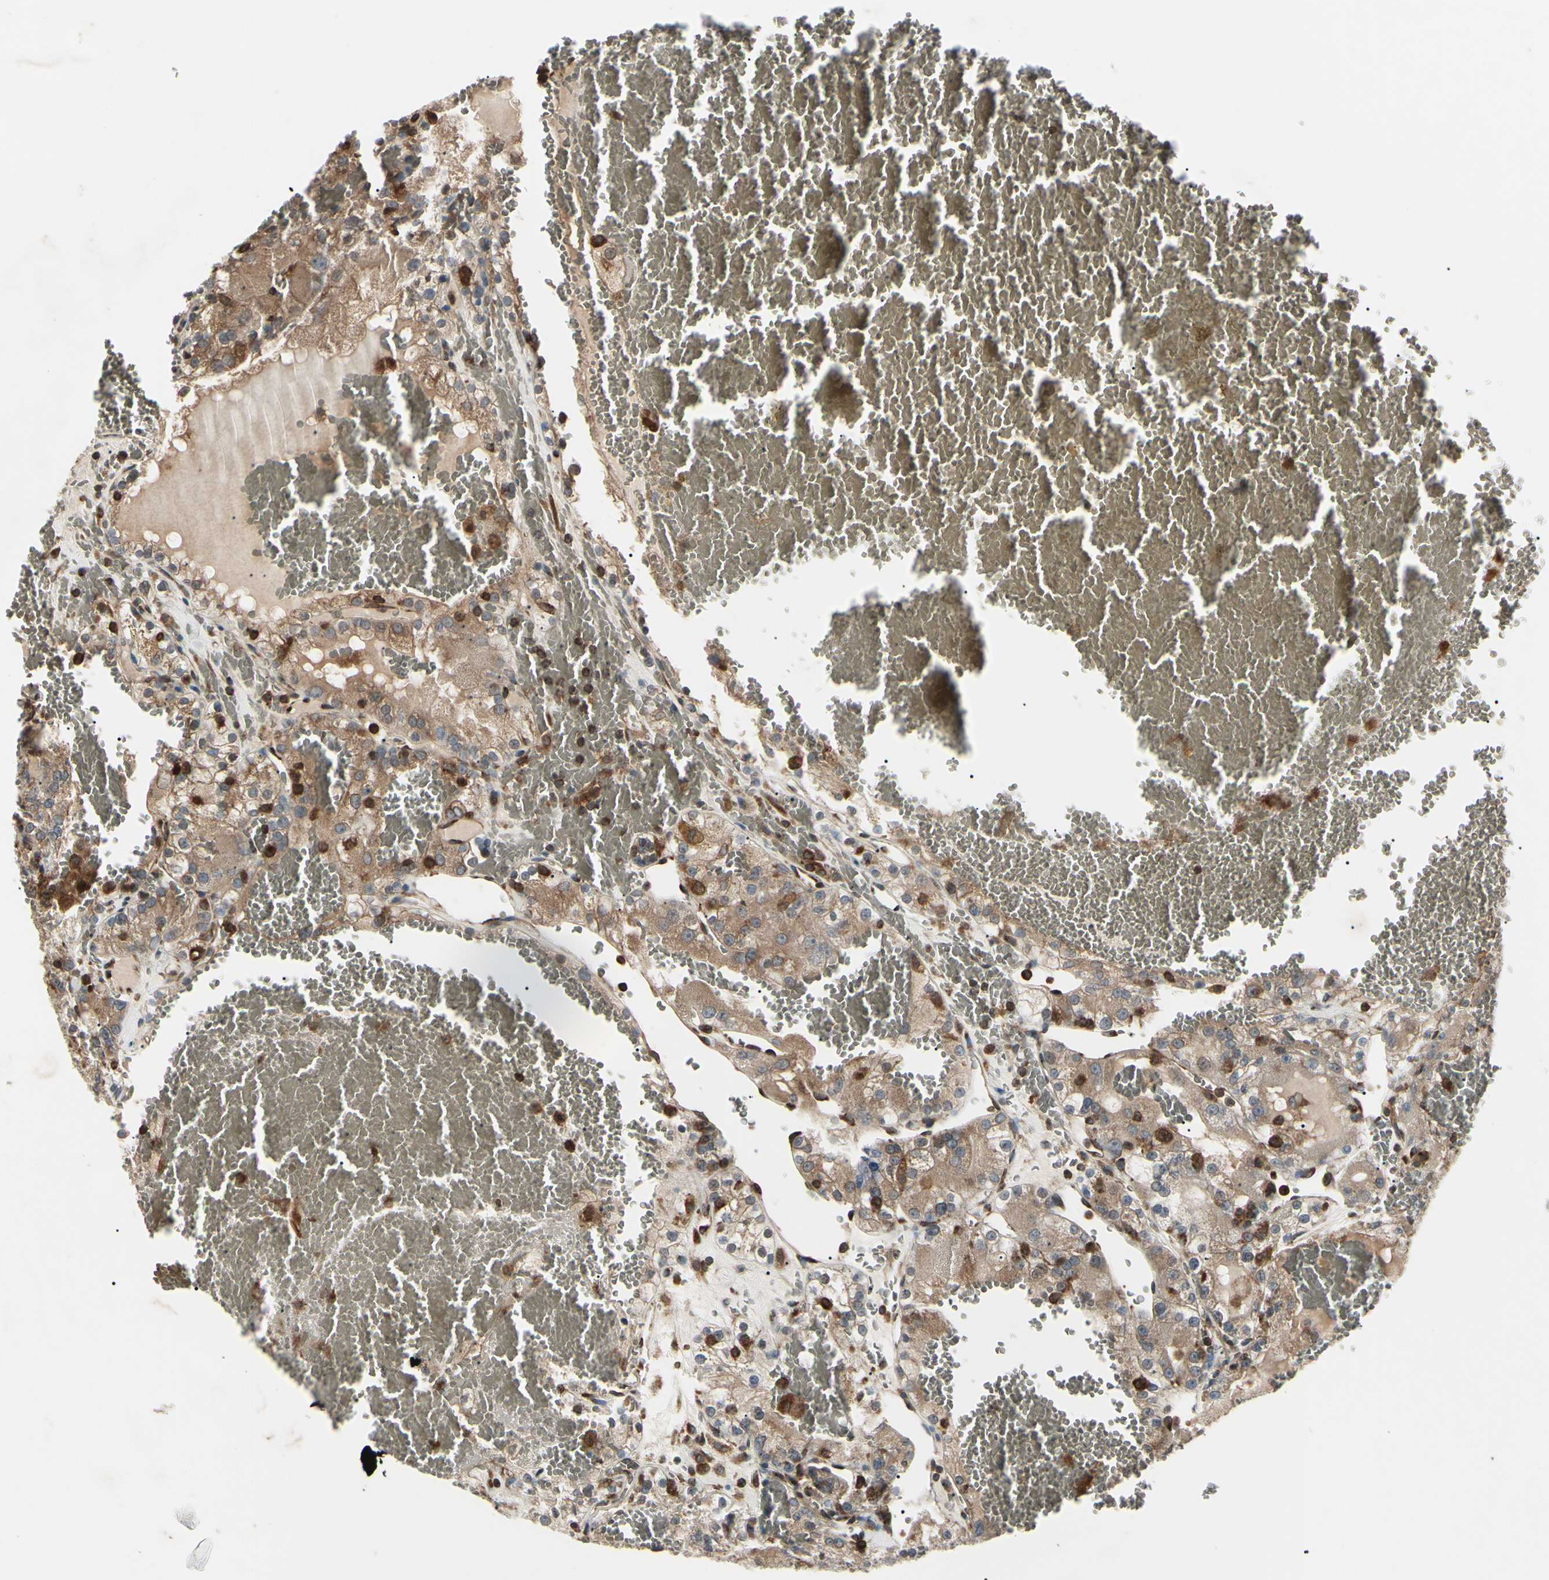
{"staining": {"intensity": "moderate", "quantity": "25%-75%", "location": "cytoplasmic/membranous,nuclear"}, "tissue": "renal cancer", "cell_type": "Tumor cells", "image_type": "cancer", "snomed": [{"axis": "morphology", "description": "Normal tissue, NOS"}, {"axis": "morphology", "description": "Adenocarcinoma, NOS"}, {"axis": "topography", "description": "Kidney"}], "caption": "An image of renal cancer (adenocarcinoma) stained for a protein reveals moderate cytoplasmic/membranous and nuclear brown staining in tumor cells. Ihc stains the protein in brown and the nuclei are stained blue.", "gene": "MAPRE1", "patient": {"sex": "male", "age": 61}}